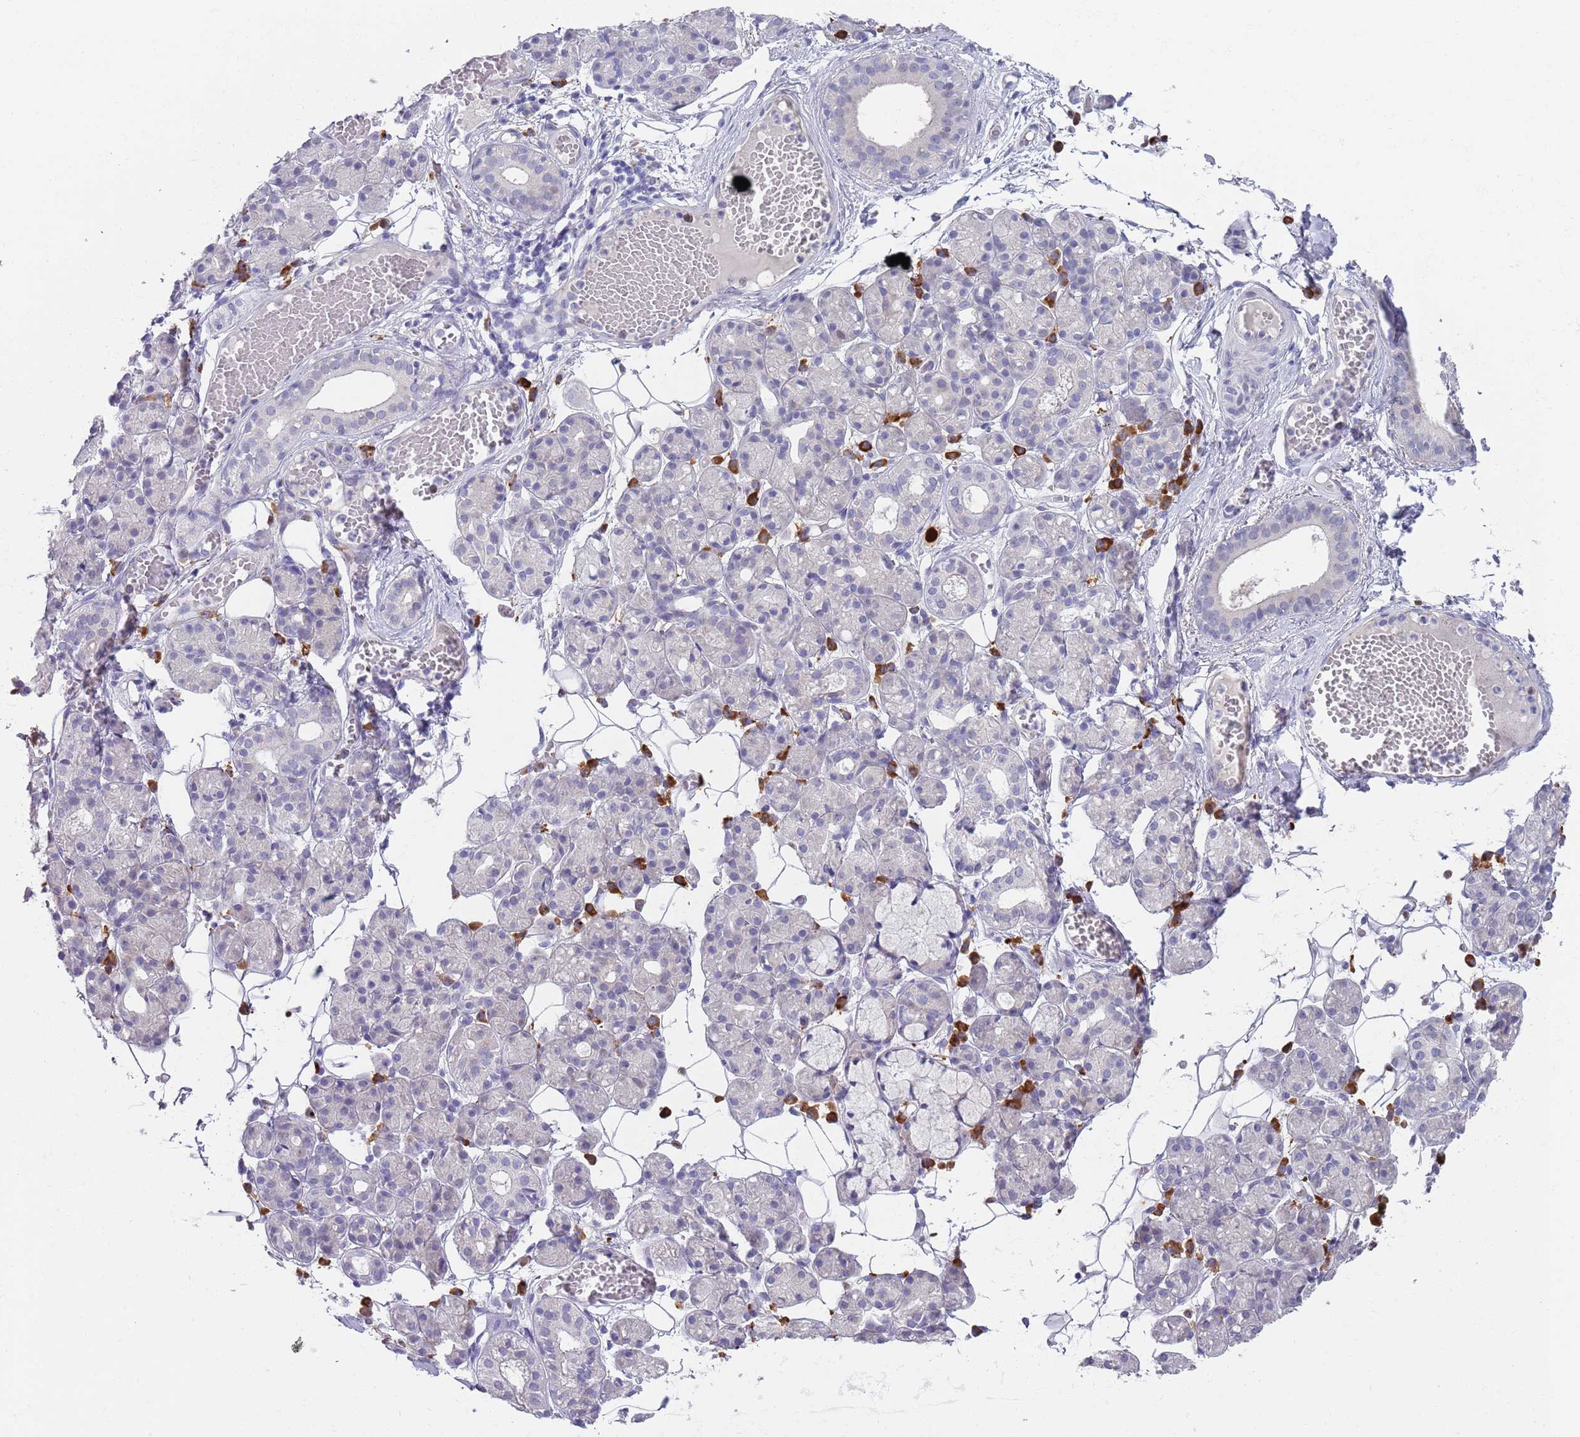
{"staining": {"intensity": "negative", "quantity": "none", "location": "none"}, "tissue": "salivary gland", "cell_type": "Glandular cells", "image_type": "normal", "snomed": [{"axis": "morphology", "description": "Normal tissue, NOS"}, {"axis": "topography", "description": "Salivary gland"}], "caption": "An immunohistochemistry (IHC) image of benign salivary gland is shown. There is no staining in glandular cells of salivary gland.", "gene": "TNRC6C", "patient": {"sex": "male", "age": 63}}